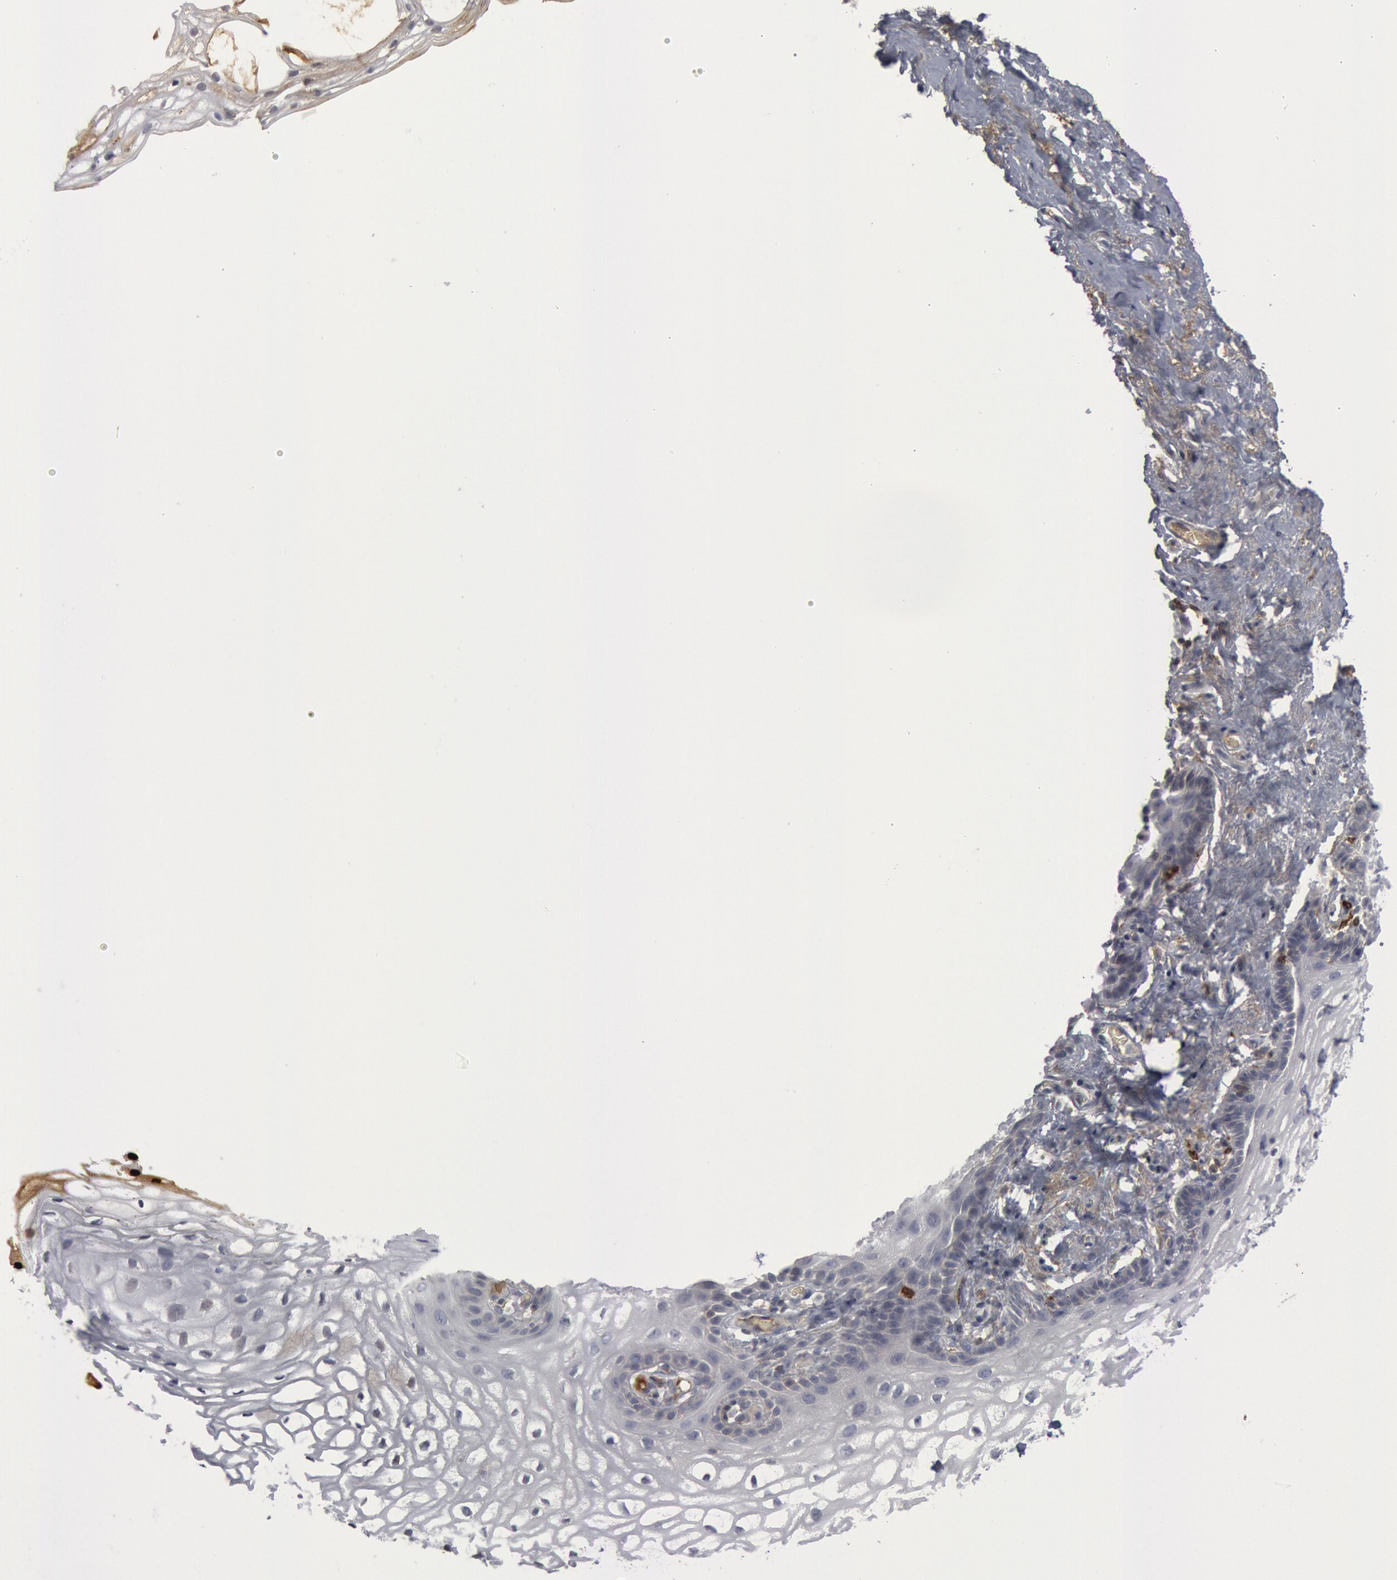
{"staining": {"intensity": "negative", "quantity": "none", "location": "none"}, "tissue": "vagina", "cell_type": "Squamous epithelial cells", "image_type": "normal", "snomed": [{"axis": "morphology", "description": "Normal tissue, NOS"}, {"axis": "topography", "description": "Vagina"}], "caption": "Immunohistochemistry histopathology image of unremarkable vagina: vagina stained with DAB (3,3'-diaminobenzidine) shows no significant protein positivity in squamous epithelial cells. (Immunohistochemistry (ihc), brightfield microscopy, high magnification).", "gene": "C1QC", "patient": {"sex": "female", "age": 61}}